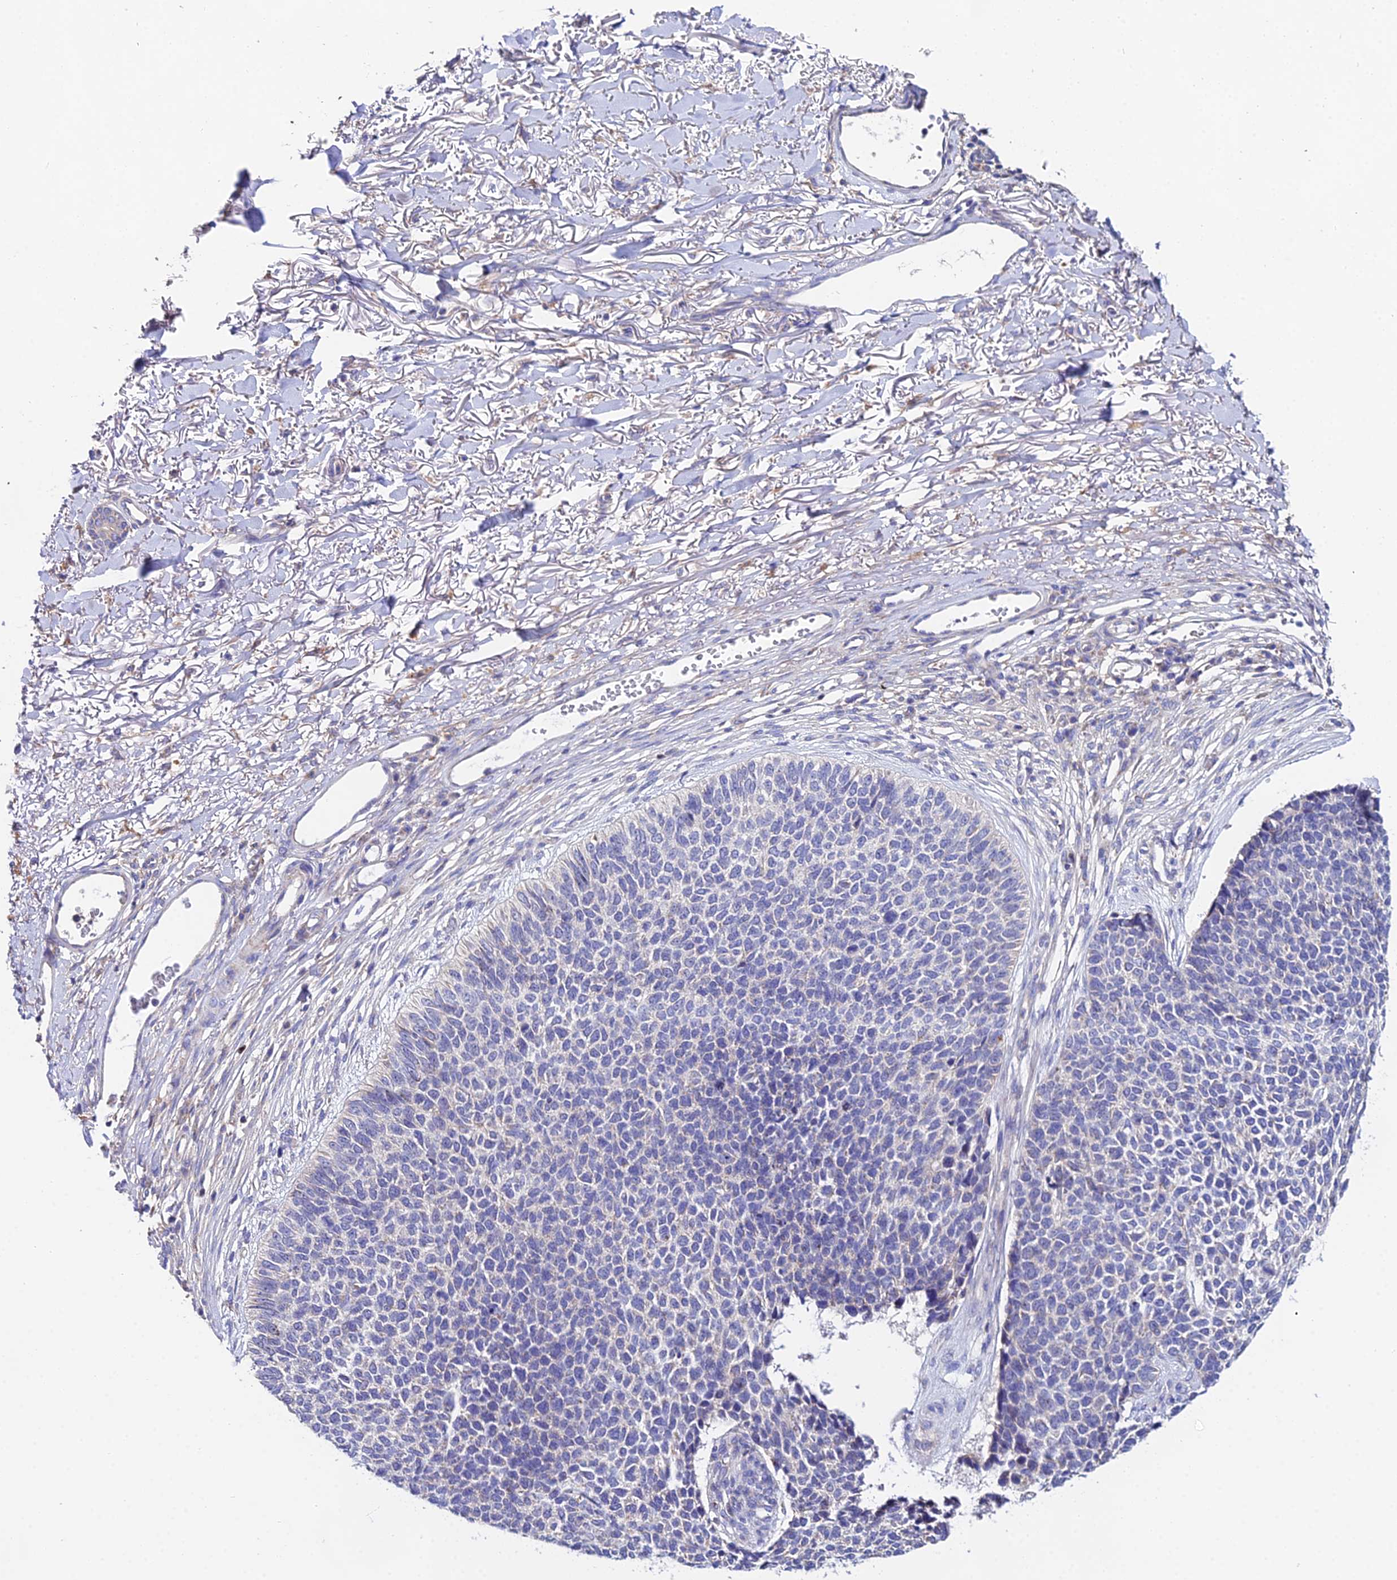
{"staining": {"intensity": "negative", "quantity": "none", "location": "none"}, "tissue": "skin cancer", "cell_type": "Tumor cells", "image_type": "cancer", "snomed": [{"axis": "morphology", "description": "Basal cell carcinoma"}, {"axis": "topography", "description": "Skin"}], "caption": "The micrograph demonstrates no significant positivity in tumor cells of basal cell carcinoma (skin).", "gene": "PPP2R2C", "patient": {"sex": "female", "age": 84}}